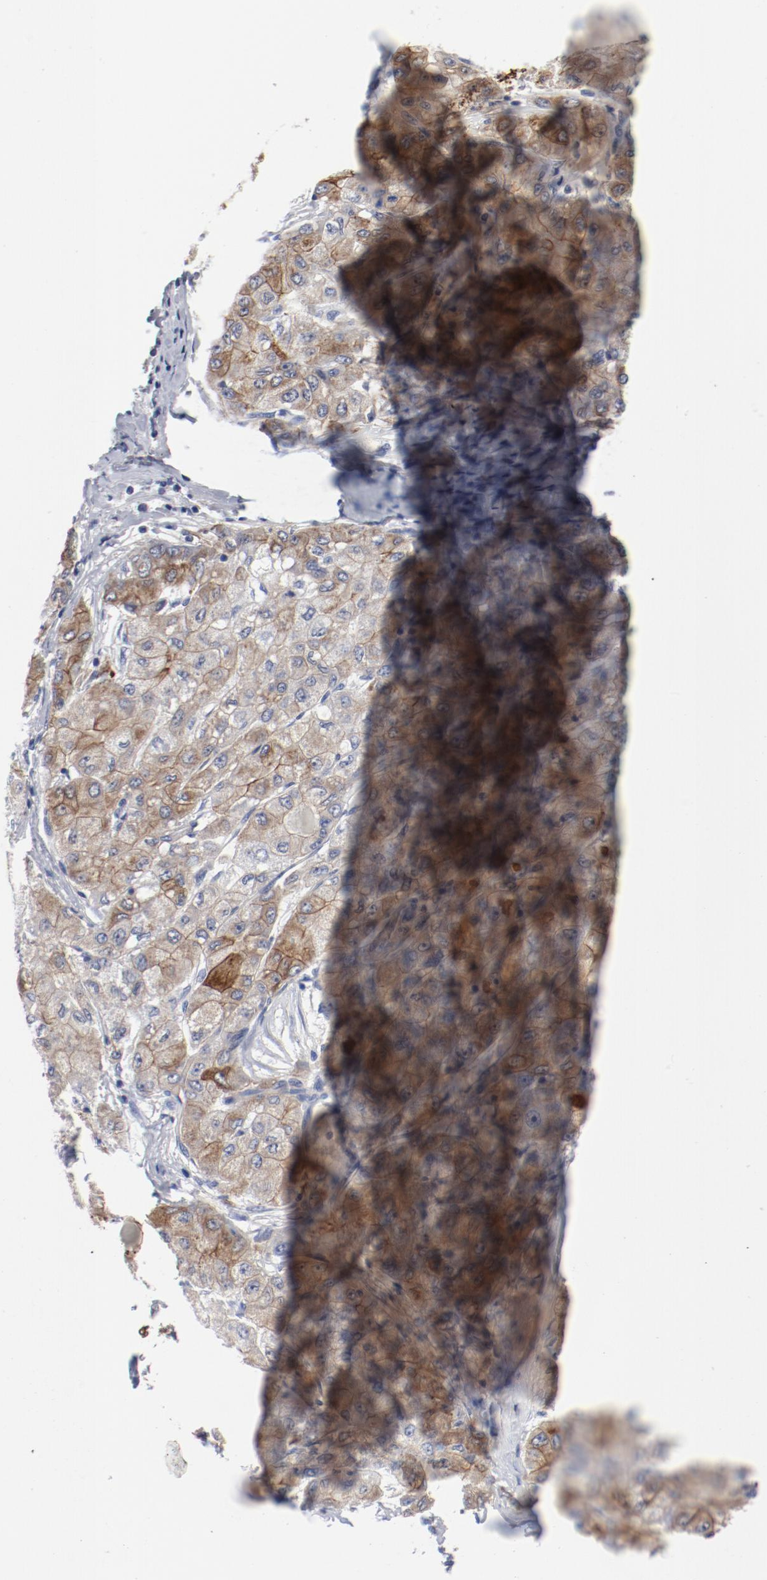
{"staining": {"intensity": "moderate", "quantity": "25%-75%", "location": "cytoplasmic/membranous"}, "tissue": "liver cancer", "cell_type": "Tumor cells", "image_type": "cancer", "snomed": [{"axis": "morphology", "description": "Carcinoma, Hepatocellular, NOS"}, {"axis": "topography", "description": "Liver"}], "caption": "Brown immunohistochemical staining in liver hepatocellular carcinoma reveals moderate cytoplasmic/membranous positivity in about 25%-75% of tumor cells.", "gene": "TSPAN6", "patient": {"sex": "male", "age": 80}}